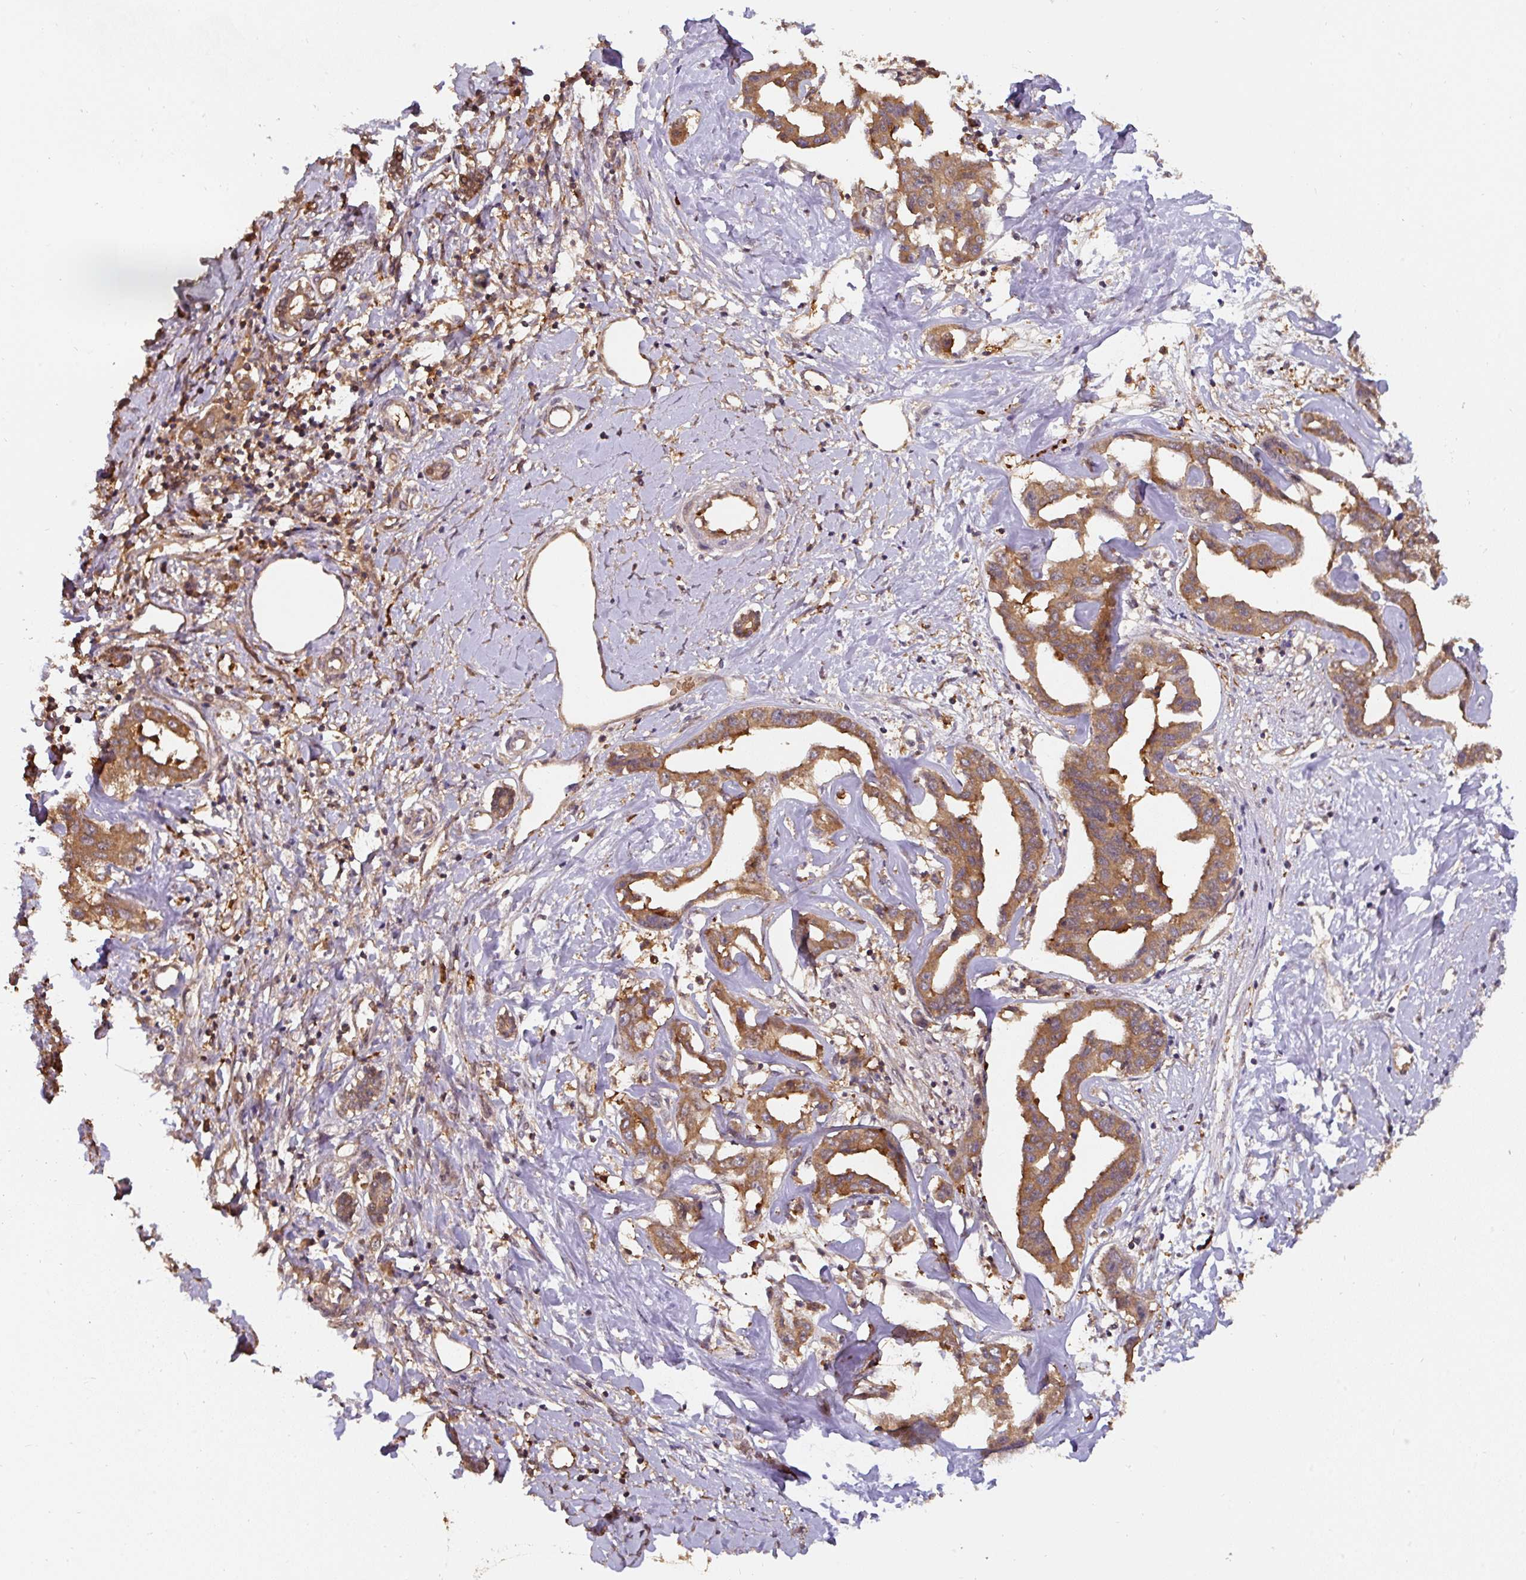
{"staining": {"intensity": "moderate", "quantity": ">75%", "location": "cytoplasmic/membranous"}, "tissue": "liver cancer", "cell_type": "Tumor cells", "image_type": "cancer", "snomed": [{"axis": "morphology", "description": "Cholangiocarcinoma"}, {"axis": "topography", "description": "Liver"}], "caption": "Immunohistochemistry of cholangiocarcinoma (liver) demonstrates medium levels of moderate cytoplasmic/membranous staining in about >75% of tumor cells. The staining was performed using DAB to visualize the protein expression in brown, while the nuclei were stained in blue with hematoxylin (Magnification: 20x).", "gene": "ST13", "patient": {"sex": "male", "age": 59}}